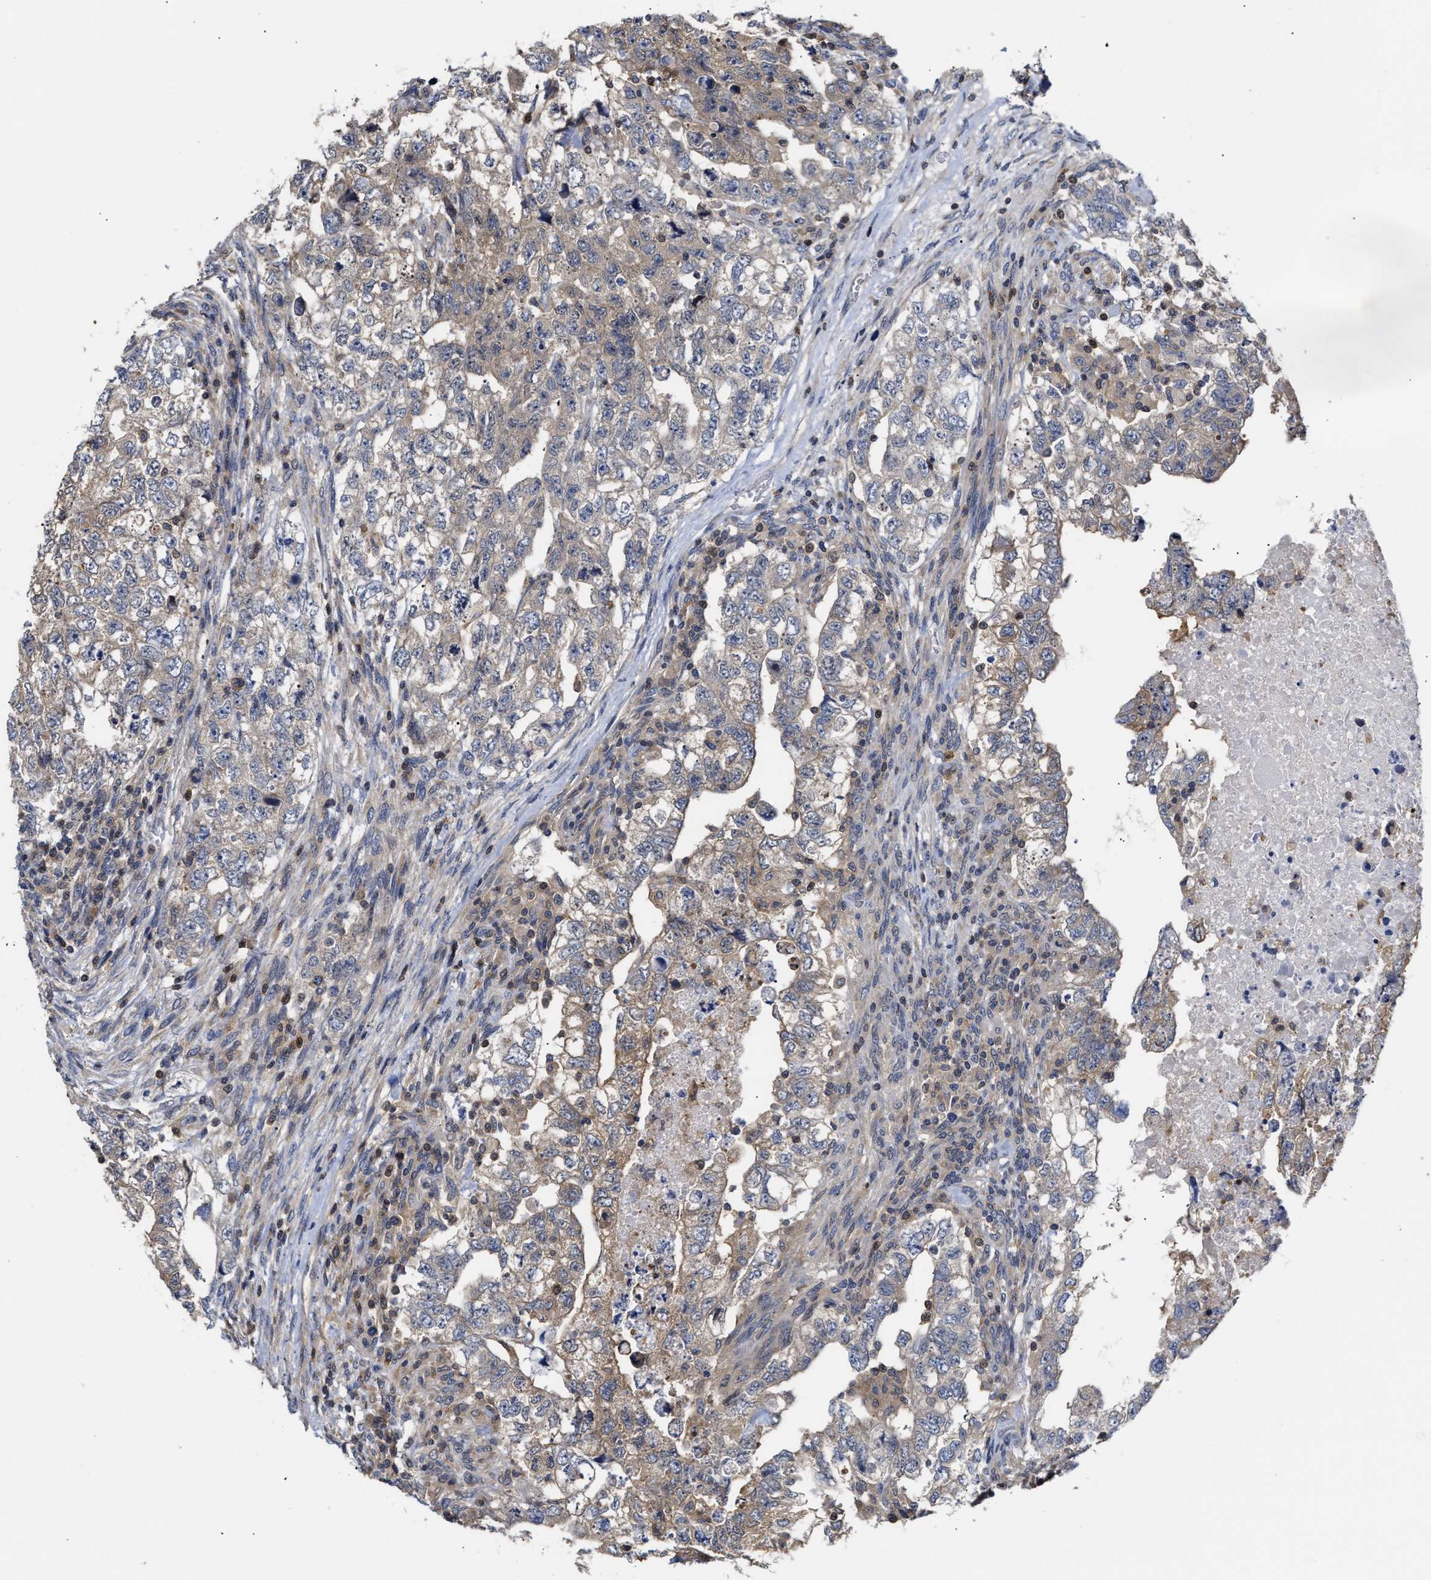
{"staining": {"intensity": "weak", "quantity": ">75%", "location": "cytoplasmic/membranous"}, "tissue": "testis cancer", "cell_type": "Tumor cells", "image_type": "cancer", "snomed": [{"axis": "morphology", "description": "Carcinoma, Embryonal, NOS"}, {"axis": "topography", "description": "Testis"}], "caption": "The image demonstrates immunohistochemical staining of testis embryonal carcinoma. There is weak cytoplasmic/membranous positivity is seen in approximately >75% of tumor cells. (IHC, brightfield microscopy, high magnification).", "gene": "KLHDC1", "patient": {"sex": "male", "age": 36}}